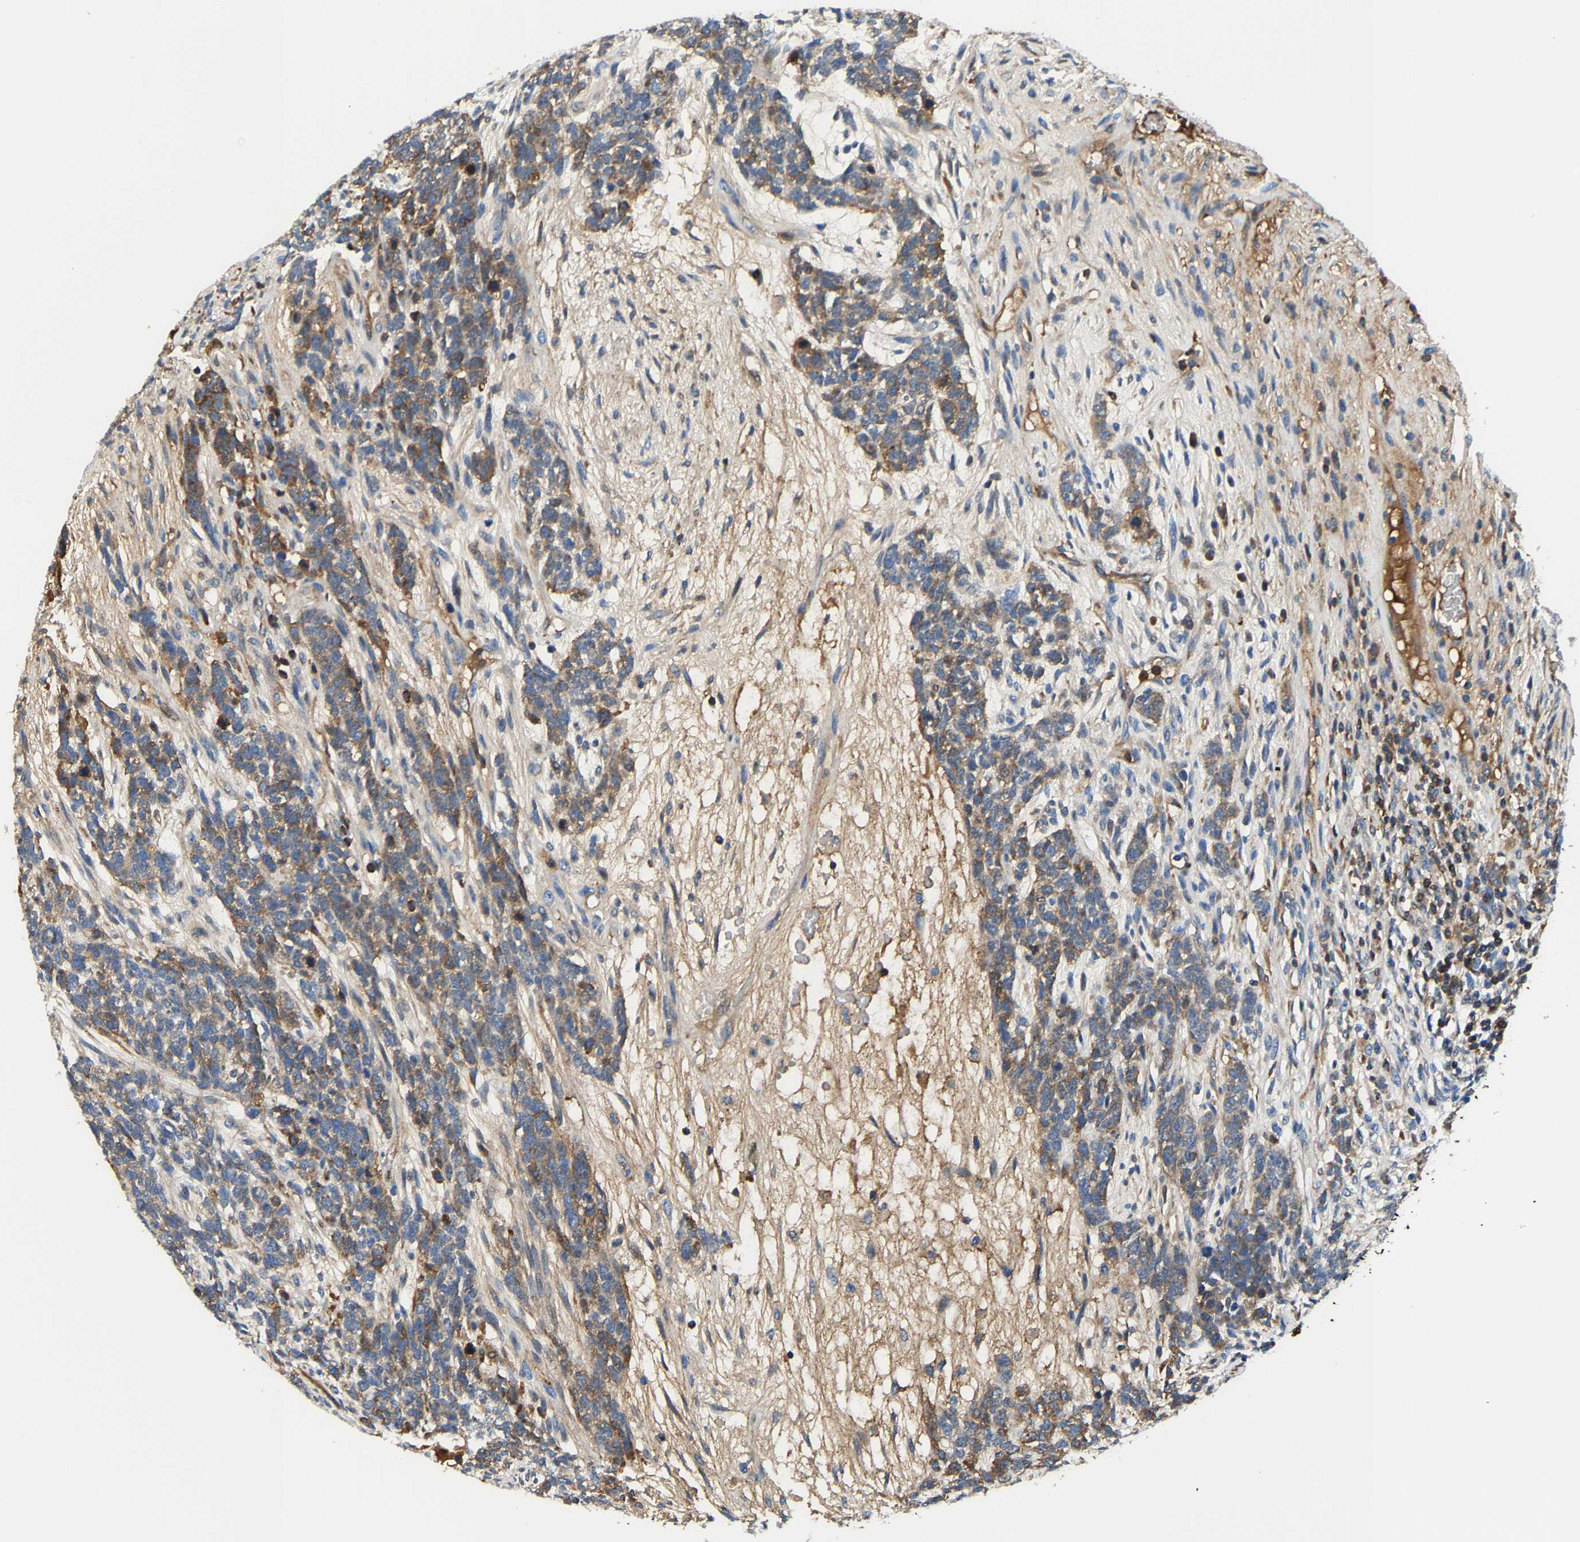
{"staining": {"intensity": "moderate", "quantity": ">75%", "location": "cytoplasmic/membranous"}, "tissue": "testis cancer", "cell_type": "Tumor cells", "image_type": "cancer", "snomed": [{"axis": "morphology", "description": "Seminoma, NOS"}, {"axis": "topography", "description": "Testis"}], "caption": "Testis cancer stained with a protein marker shows moderate staining in tumor cells.", "gene": "DPP7", "patient": {"sex": "male", "age": 28}}